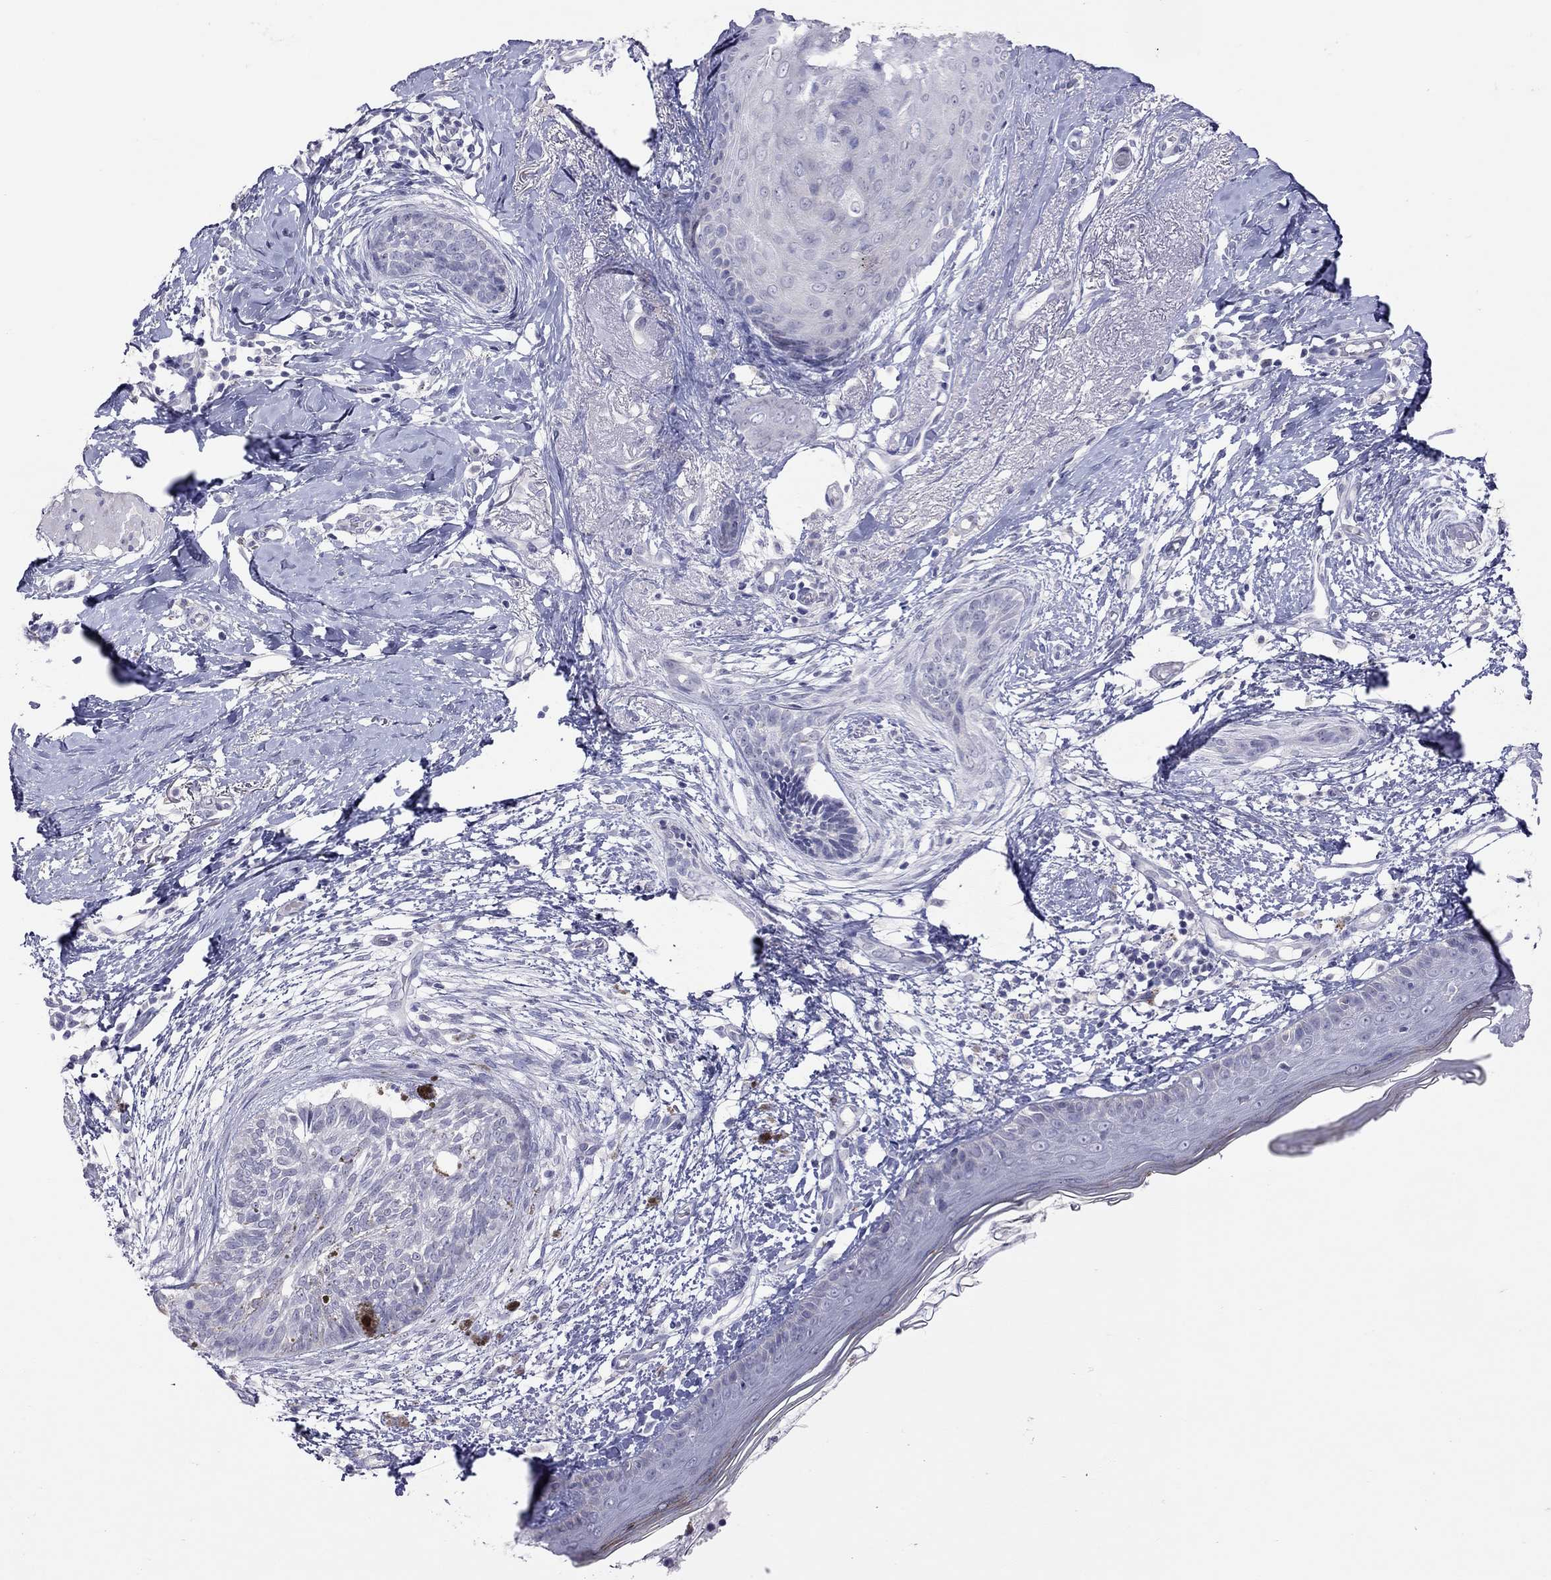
{"staining": {"intensity": "negative", "quantity": "none", "location": "none"}, "tissue": "skin cancer", "cell_type": "Tumor cells", "image_type": "cancer", "snomed": [{"axis": "morphology", "description": "Normal tissue, NOS"}, {"axis": "morphology", "description": "Basal cell carcinoma"}, {"axis": "topography", "description": "Skin"}], "caption": "Immunohistochemistry (IHC) of human skin cancer (basal cell carcinoma) demonstrates no expression in tumor cells. (Stains: DAB immunohistochemistry (IHC) with hematoxylin counter stain, Microscopy: brightfield microscopy at high magnification).", "gene": "SLAMF1", "patient": {"sex": "male", "age": 84}}